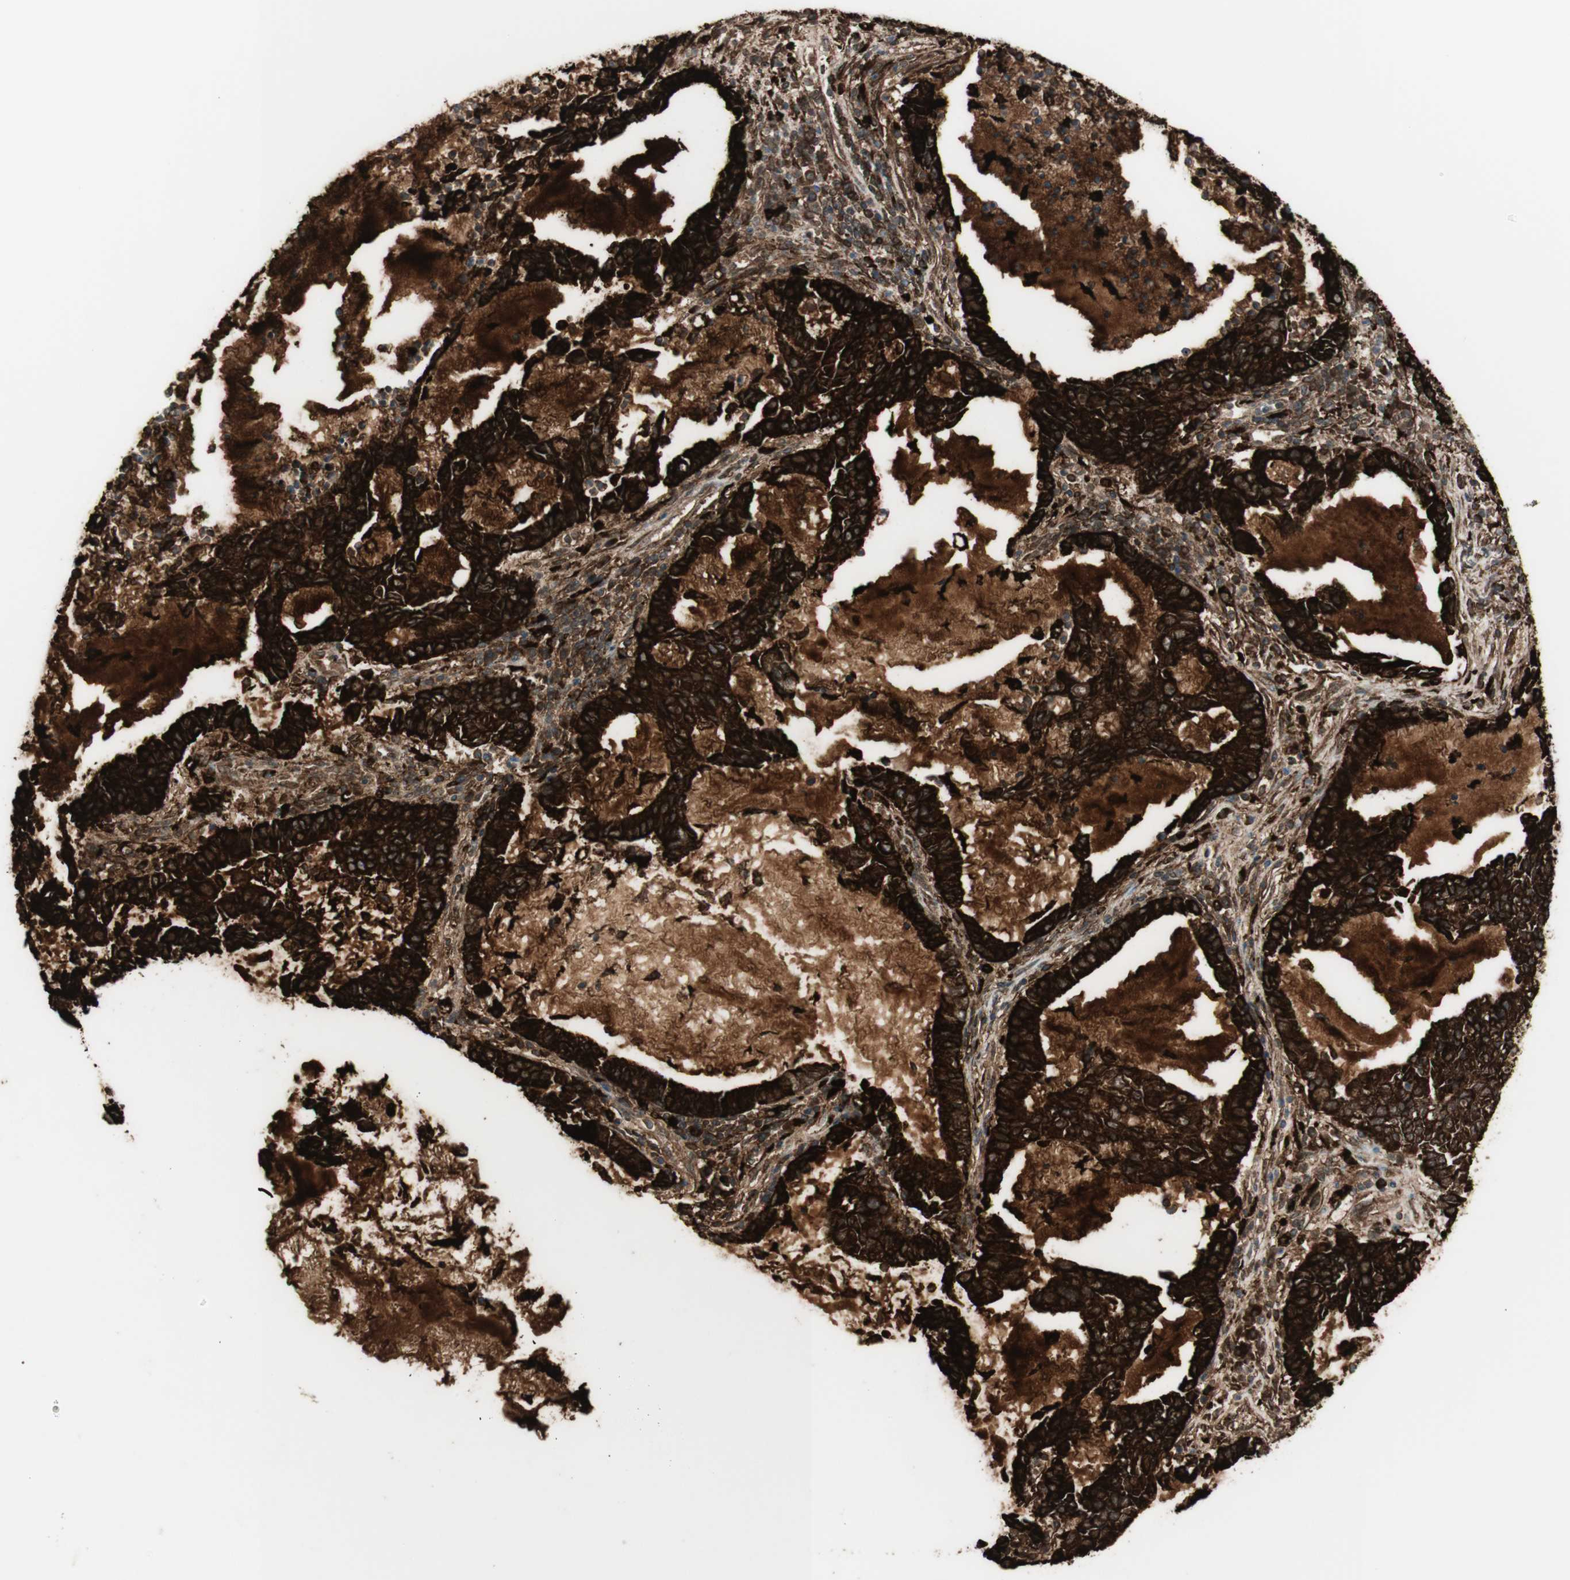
{"staining": {"intensity": "strong", "quantity": ">75%", "location": "cytoplasmic/membranous"}, "tissue": "lung cancer", "cell_type": "Tumor cells", "image_type": "cancer", "snomed": [{"axis": "morphology", "description": "Adenocarcinoma, NOS"}, {"axis": "topography", "description": "Lung"}], "caption": "Lung cancer (adenocarcinoma) stained with a protein marker reveals strong staining in tumor cells.", "gene": "NAPSA", "patient": {"sex": "female", "age": 51}}